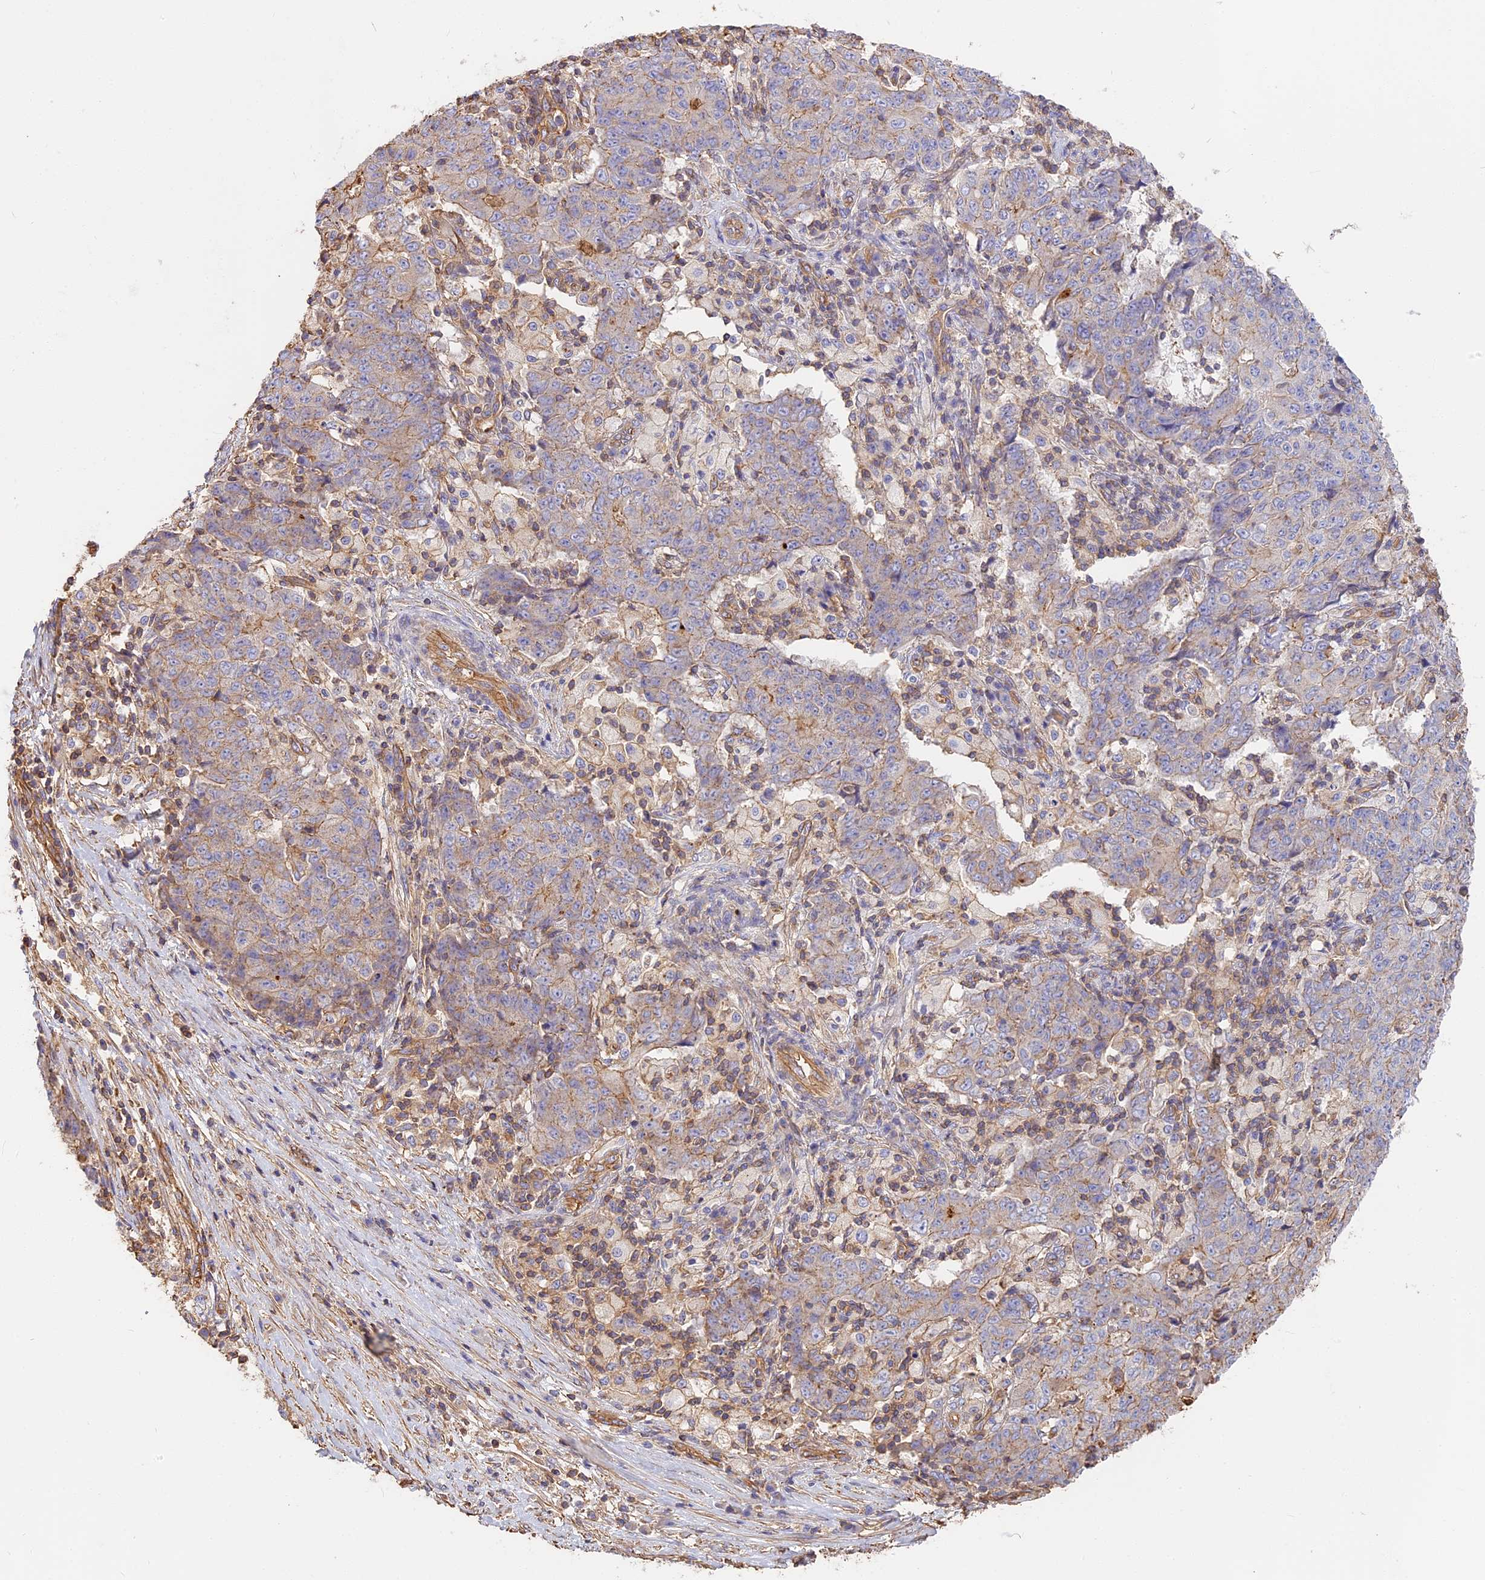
{"staining": {"intensity": "weak", "quantity": "<25%", "location": "cytoplasmic/membranous"}, "tissue": "ovarian cancer", "cell_type": "Tumor cells", "image_type": "cancer", "snomed": [{"axis": "morphology", "description": "Carcinoma, endometroid"}, {"axis": "topography", "description": "Ovary"}], "caption": "Micrograph shows no significant protein expression in tumor cells of ovarian cancer (endometroid carcinoma).", "gene": "VPS18", "patient": {"sex": "female", "age": 42}}